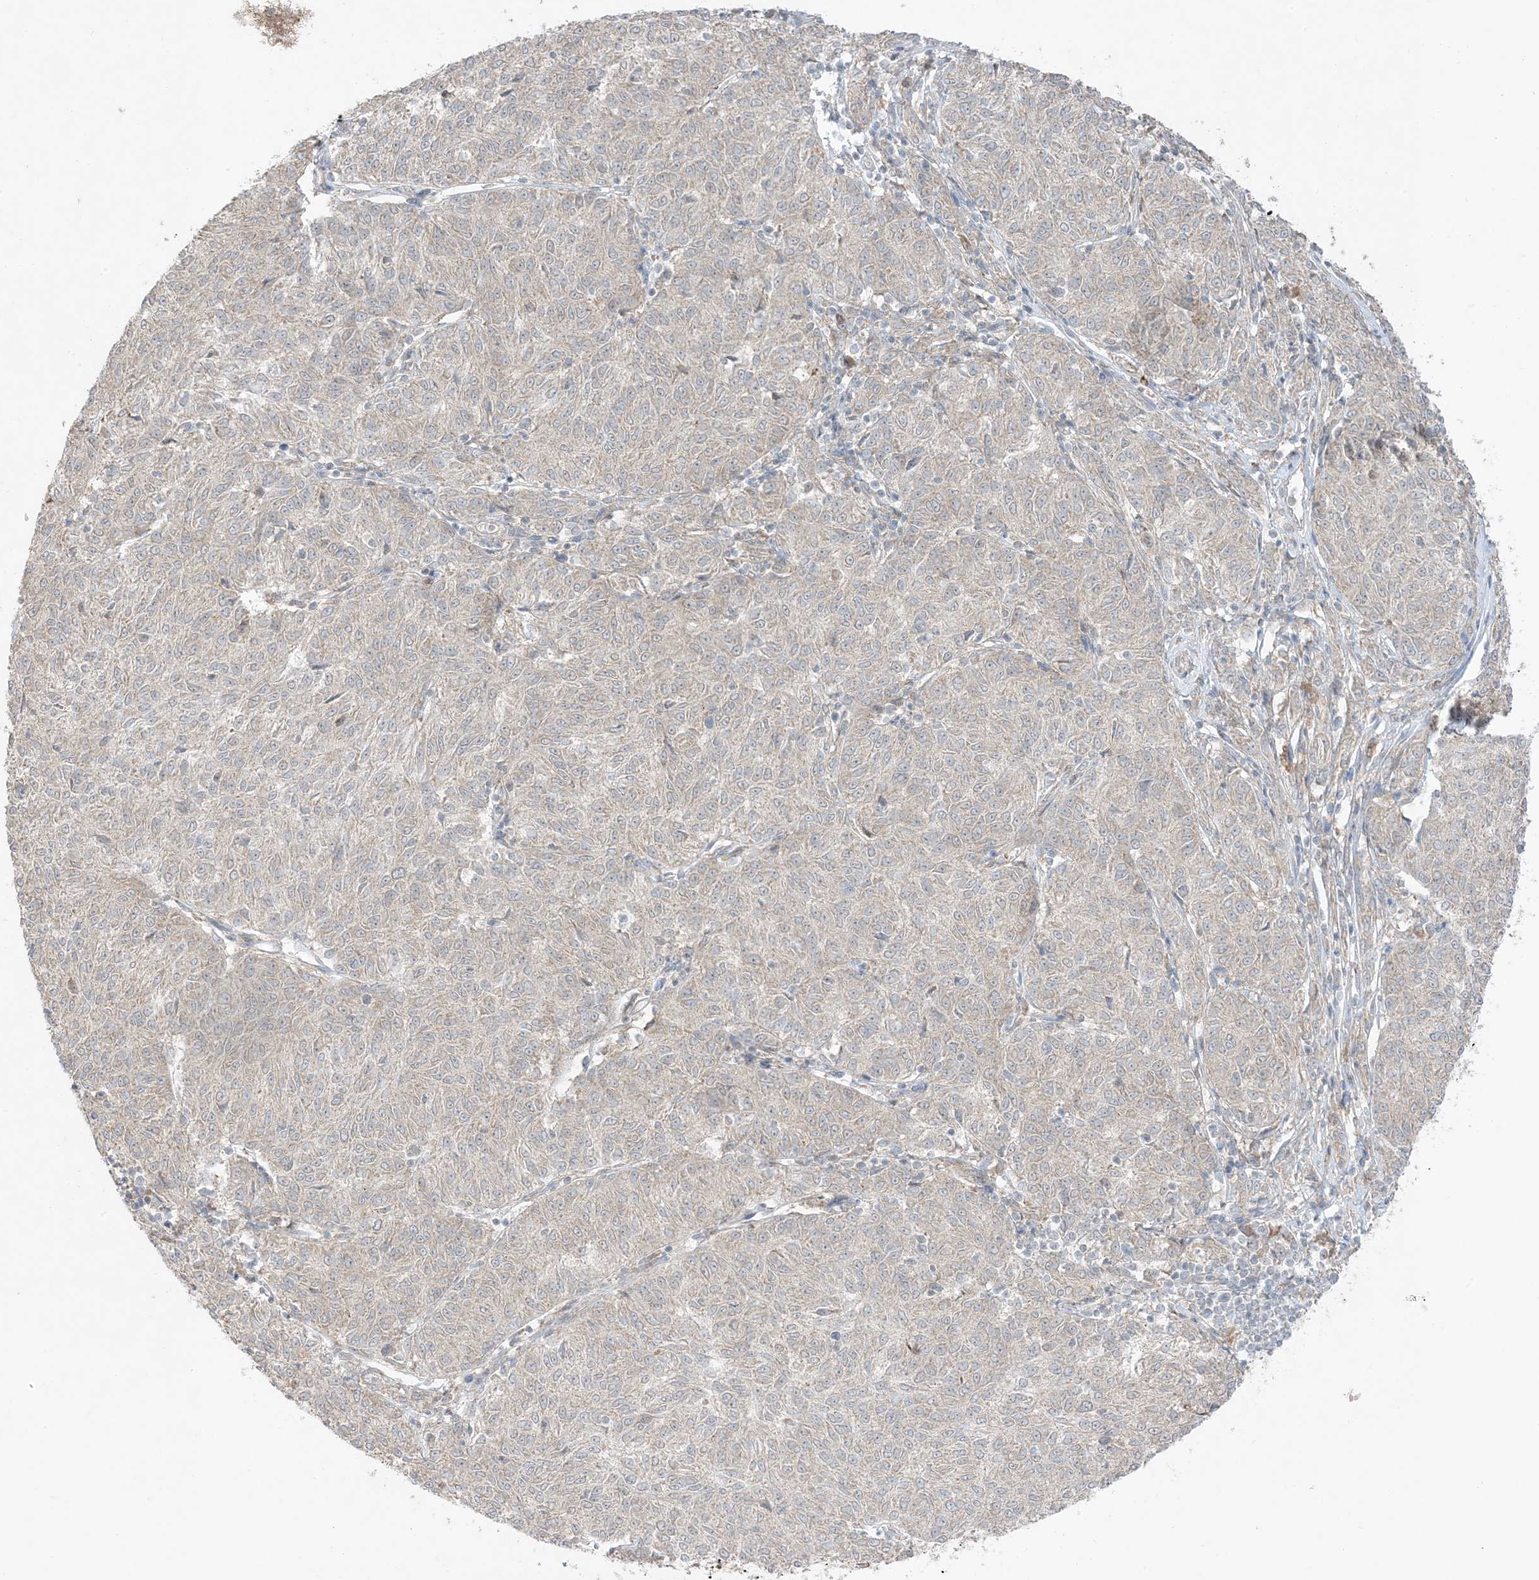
{"staining": {"intensity": "negative", "quantity": "none", "location": "none"}, "tissue": "melanoma", "cell_type": "Tumor cells", "image_type": "cancer", "snomed": [{"axis": "morphology", "description": "Malignant melanoma, NOS"}, {"axis": "topography", "description": "Skin"}], "caption": "IHC photomicrograph of human malignant melanoma stained for a protein (brown), which shows no expression in tumor cells.", "gene": "ODC1", "patient": {"sex": "female", "age": 72}}